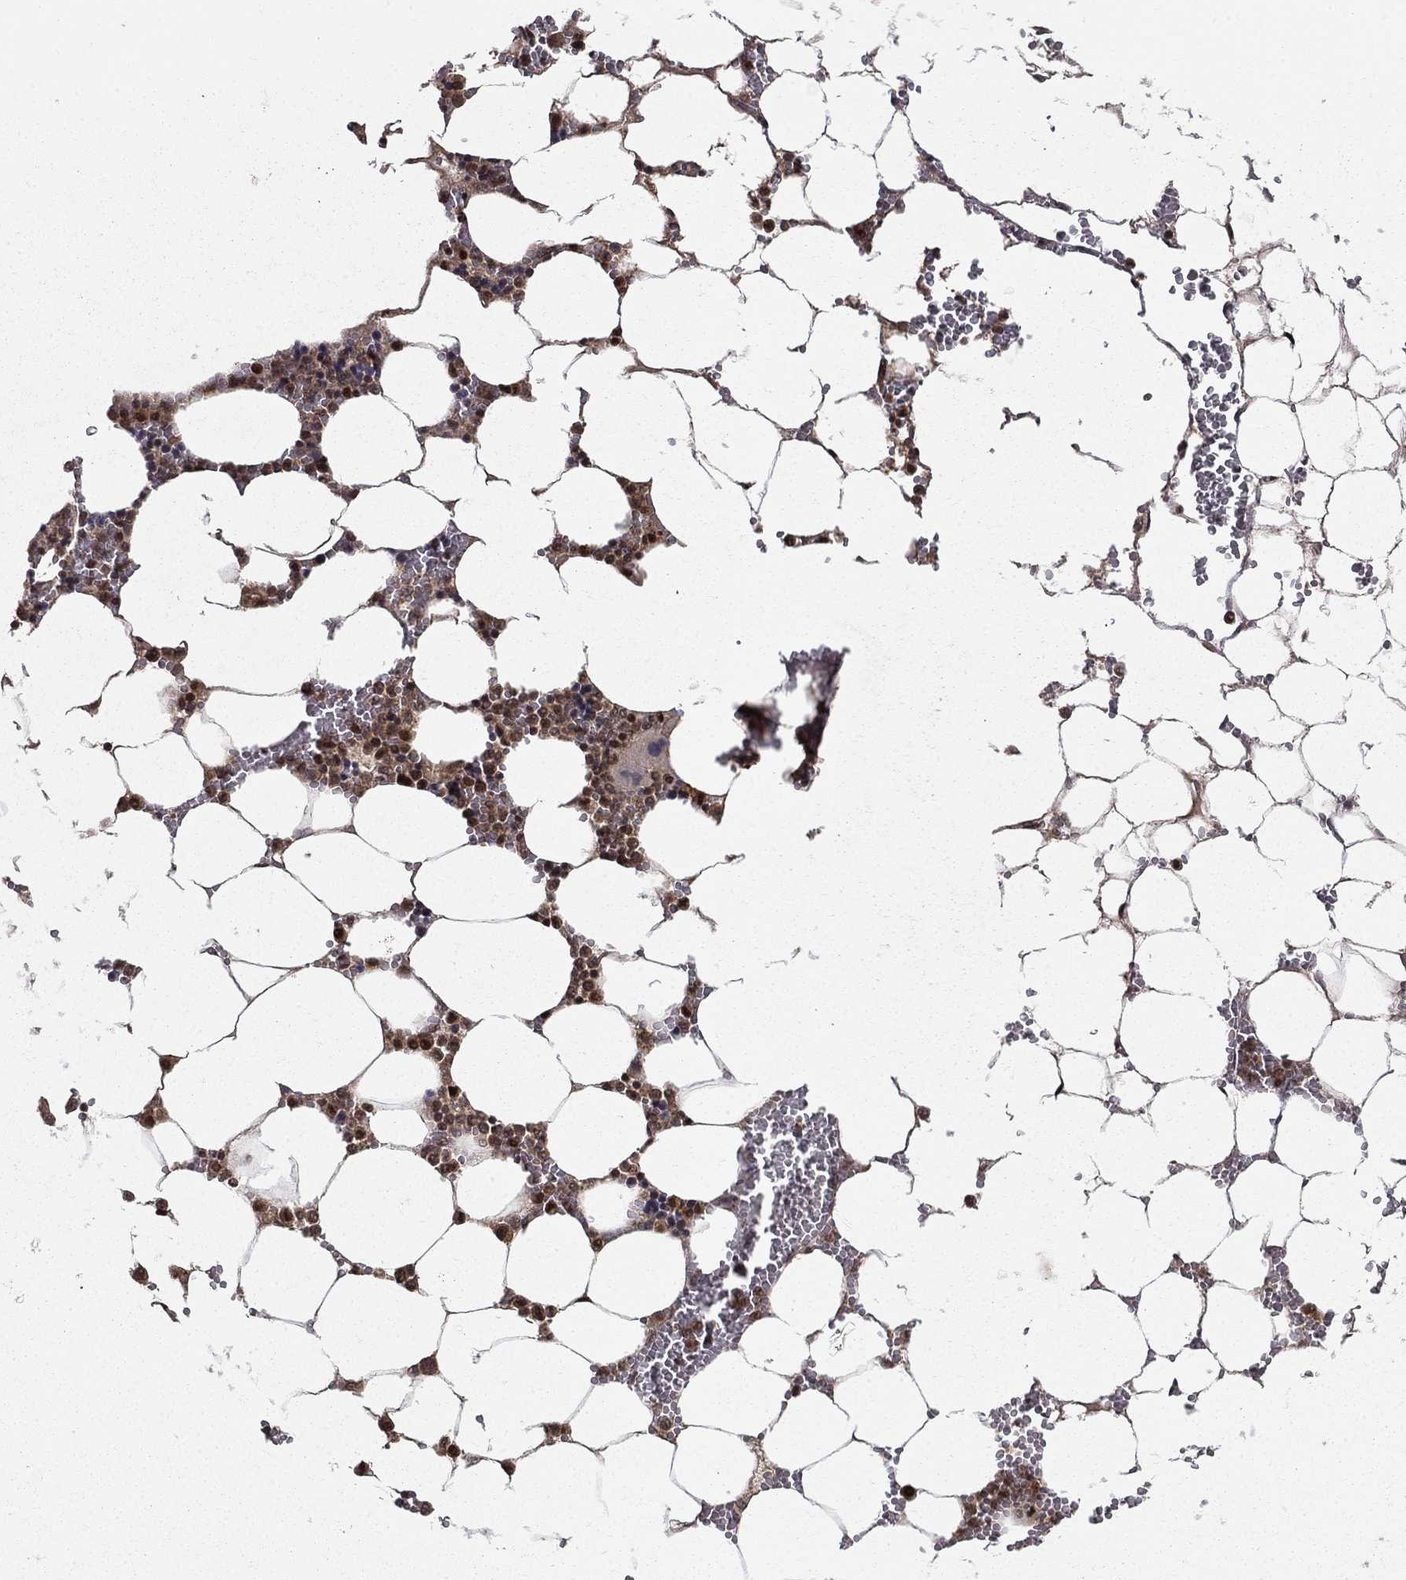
{"staining": {"intensity": "moderate", "quantity": "<25%", "location": "nuclear"}, "tissue": "bone marrow", "cell_type": "Hematopoietic cells", "image_type": "normal", "snomed": [{"axis": "morphology", "description": "Normal tissue, NOS"}, {"axis": "topography", "description": "Bone marrow"}], "caption": "Immunohistochemistry (DAB (3,3'-diaminobenzidine)) staining of unremarkable human bone marrow demonstrates moderate nuclear protein staining in about <25% of hematopoietic cells.", "gene": "CDCA7L", "patient": {"sex": "female", "age": 64}}